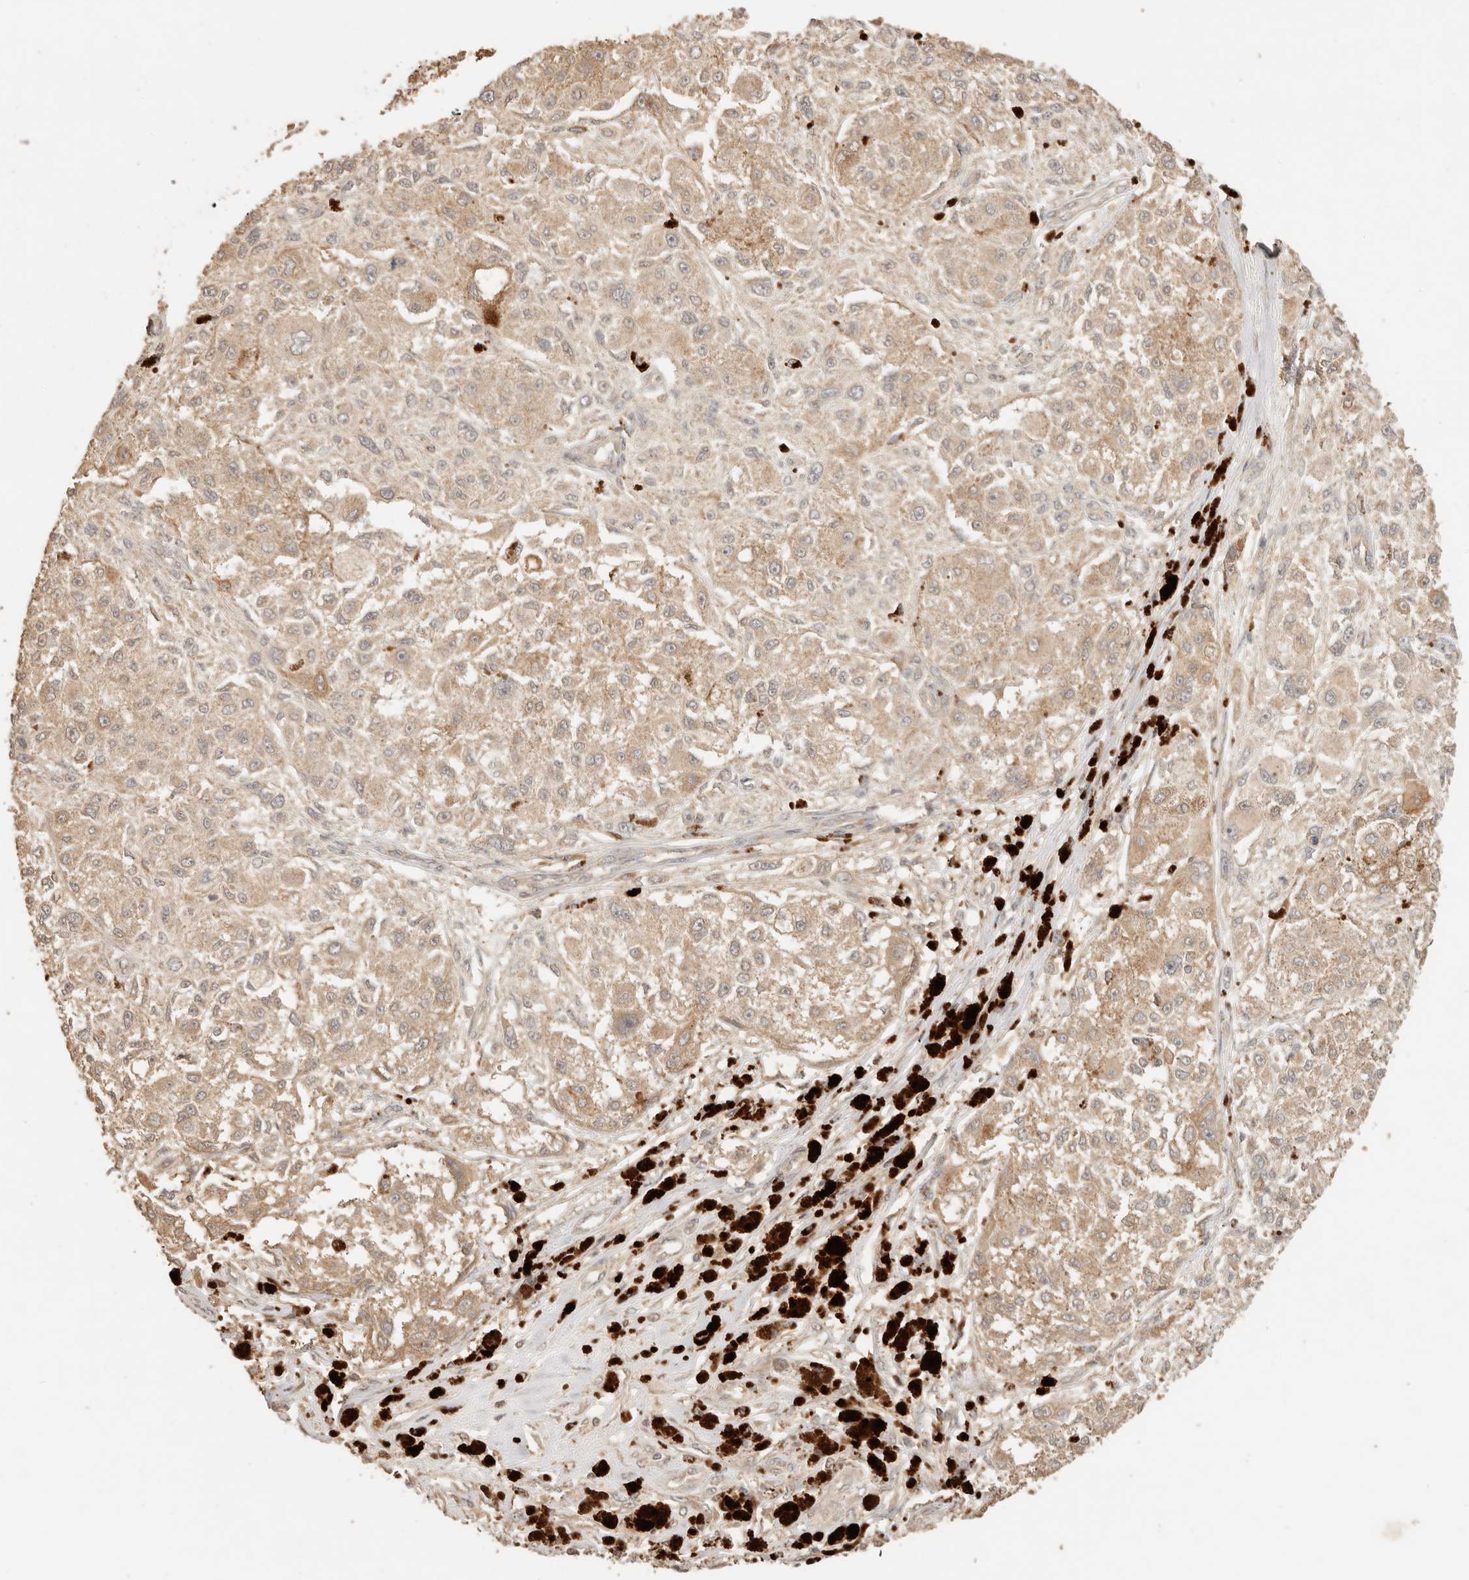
{"staining": {"intensity": "weak", "quantity": "25%-75%", "location": "cytoplasmic/membranous"}, "tissue": "melanoma", "cell_type": "Tumor cells", "image_type": "cancer", "snomed": [{"axis": "morphology", "description": "Necrosis, NOS"}, {"axis": "morphology", "description": "Malignant melanoma, NOS"}, {"axis": "topography", "description": "Skin"}], "caption": "High-magnification brightfield microscopy of malignant melanoma stained with DAB (3,3'-diaminobenzidine) (brown) and counterstained with hematoxylin (blue). tumor cells exhibit weak cytoplasmic/membranous expression is appreciated in about25%-75% of cells.", "gene": "INTS11", "patient": {"sex": "female", "age": 87}}